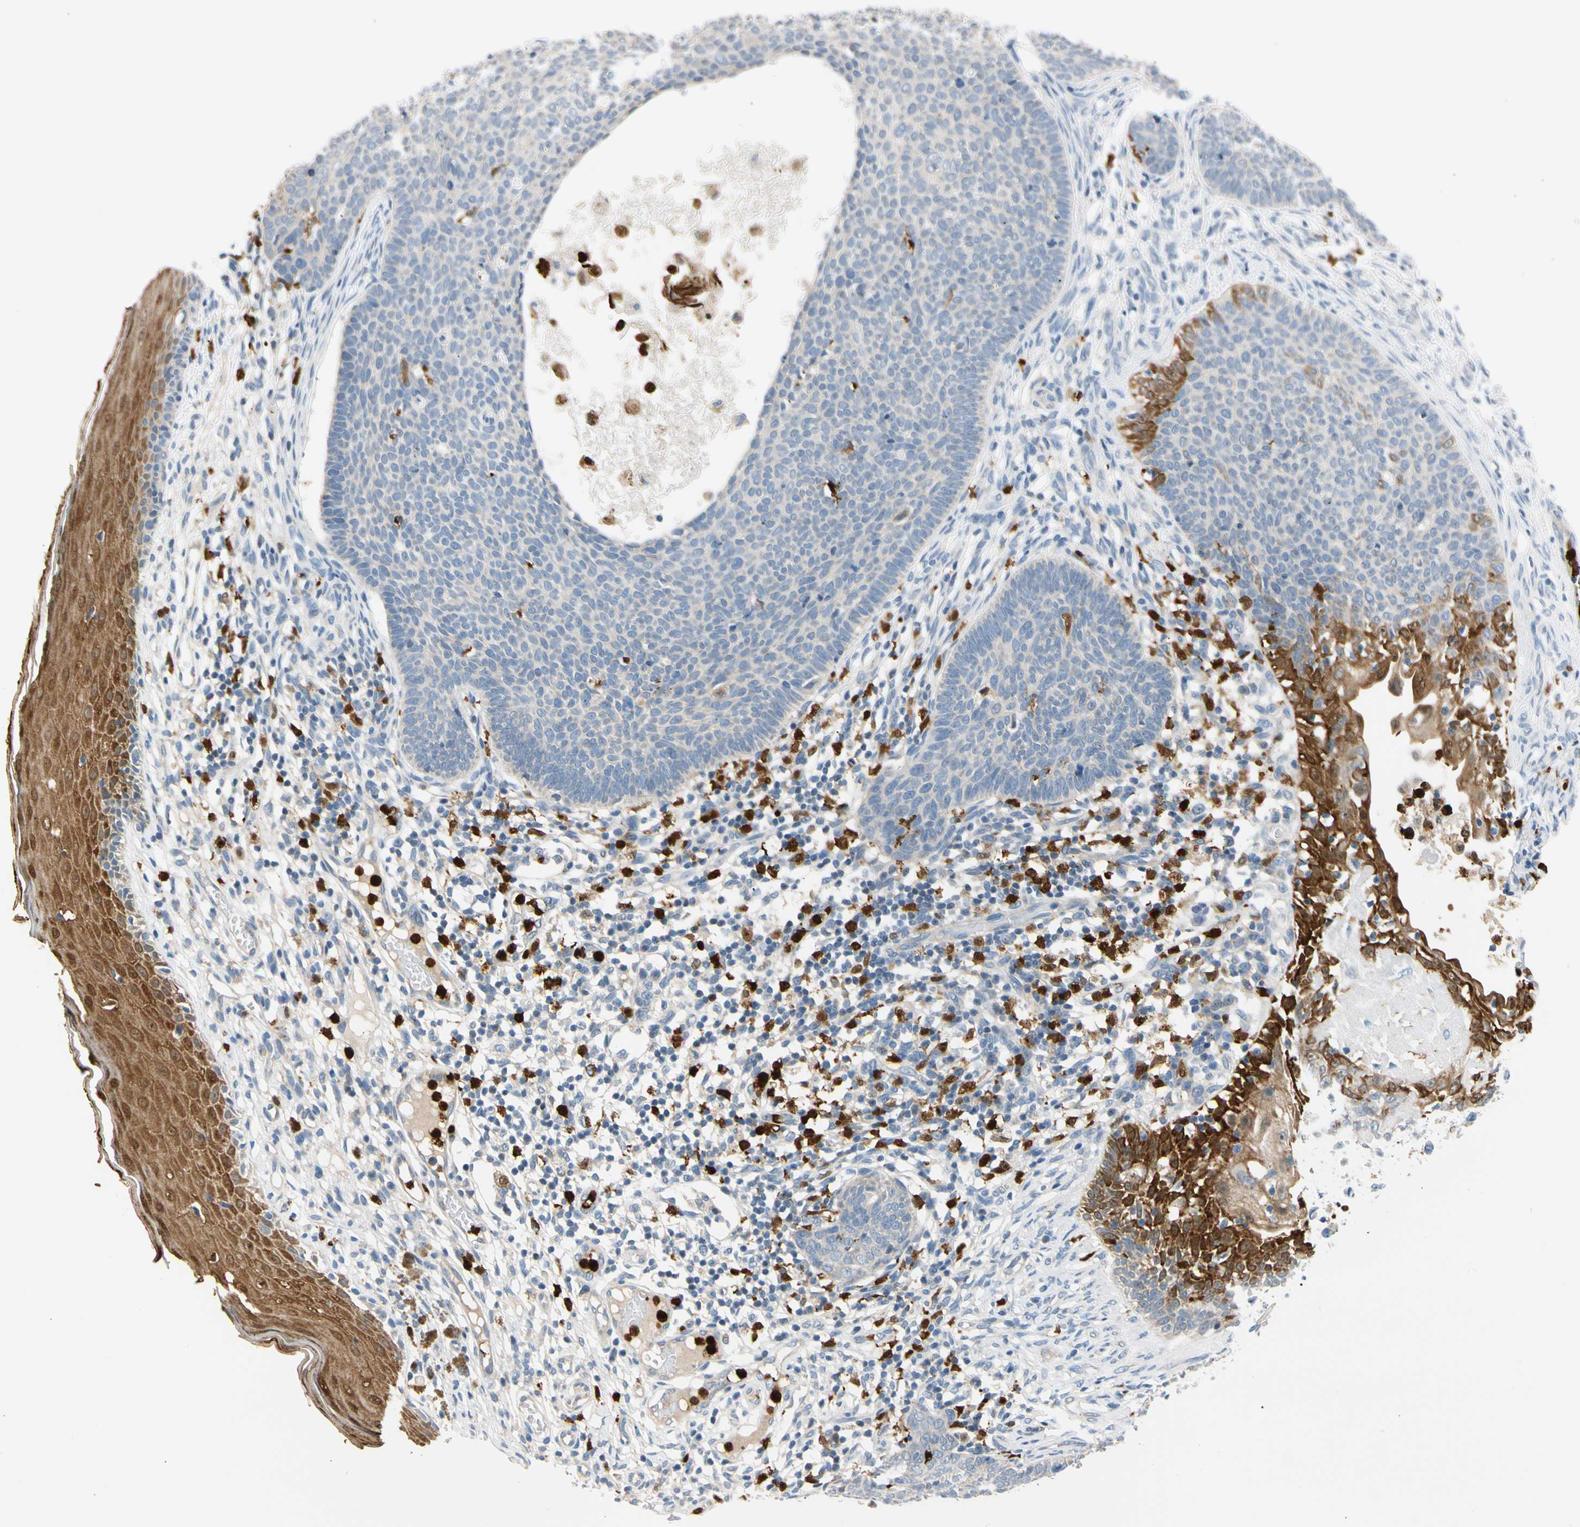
{"staining": {"intensity": "weak", "quantity": "25%-75%", "location": "cytoplasmic/membranous"}, "tissue": "skin cancer", "cell_type": "Tumor cells", "image_type": "cancer", "snomed": [{"axis": "morphology", "description": "Normal tissue, NOS"}, {"axis": "morphology", "description": "Basal cell carcinoma"}, {"axis": "topography", "description": "Skin"}], "caption": "High-power microscopy captured an immunohistochemistry (IHC) micrograph of basal cell carcinoma (skin), revealing weak cytoplasmic/membranous expression in about 25%-75% of tumor cells. (DAB = brown stain, brightfield microscopy at high magnification).", "gene": "TRAF5", "patient": {"sex": "male", "age": 87}}